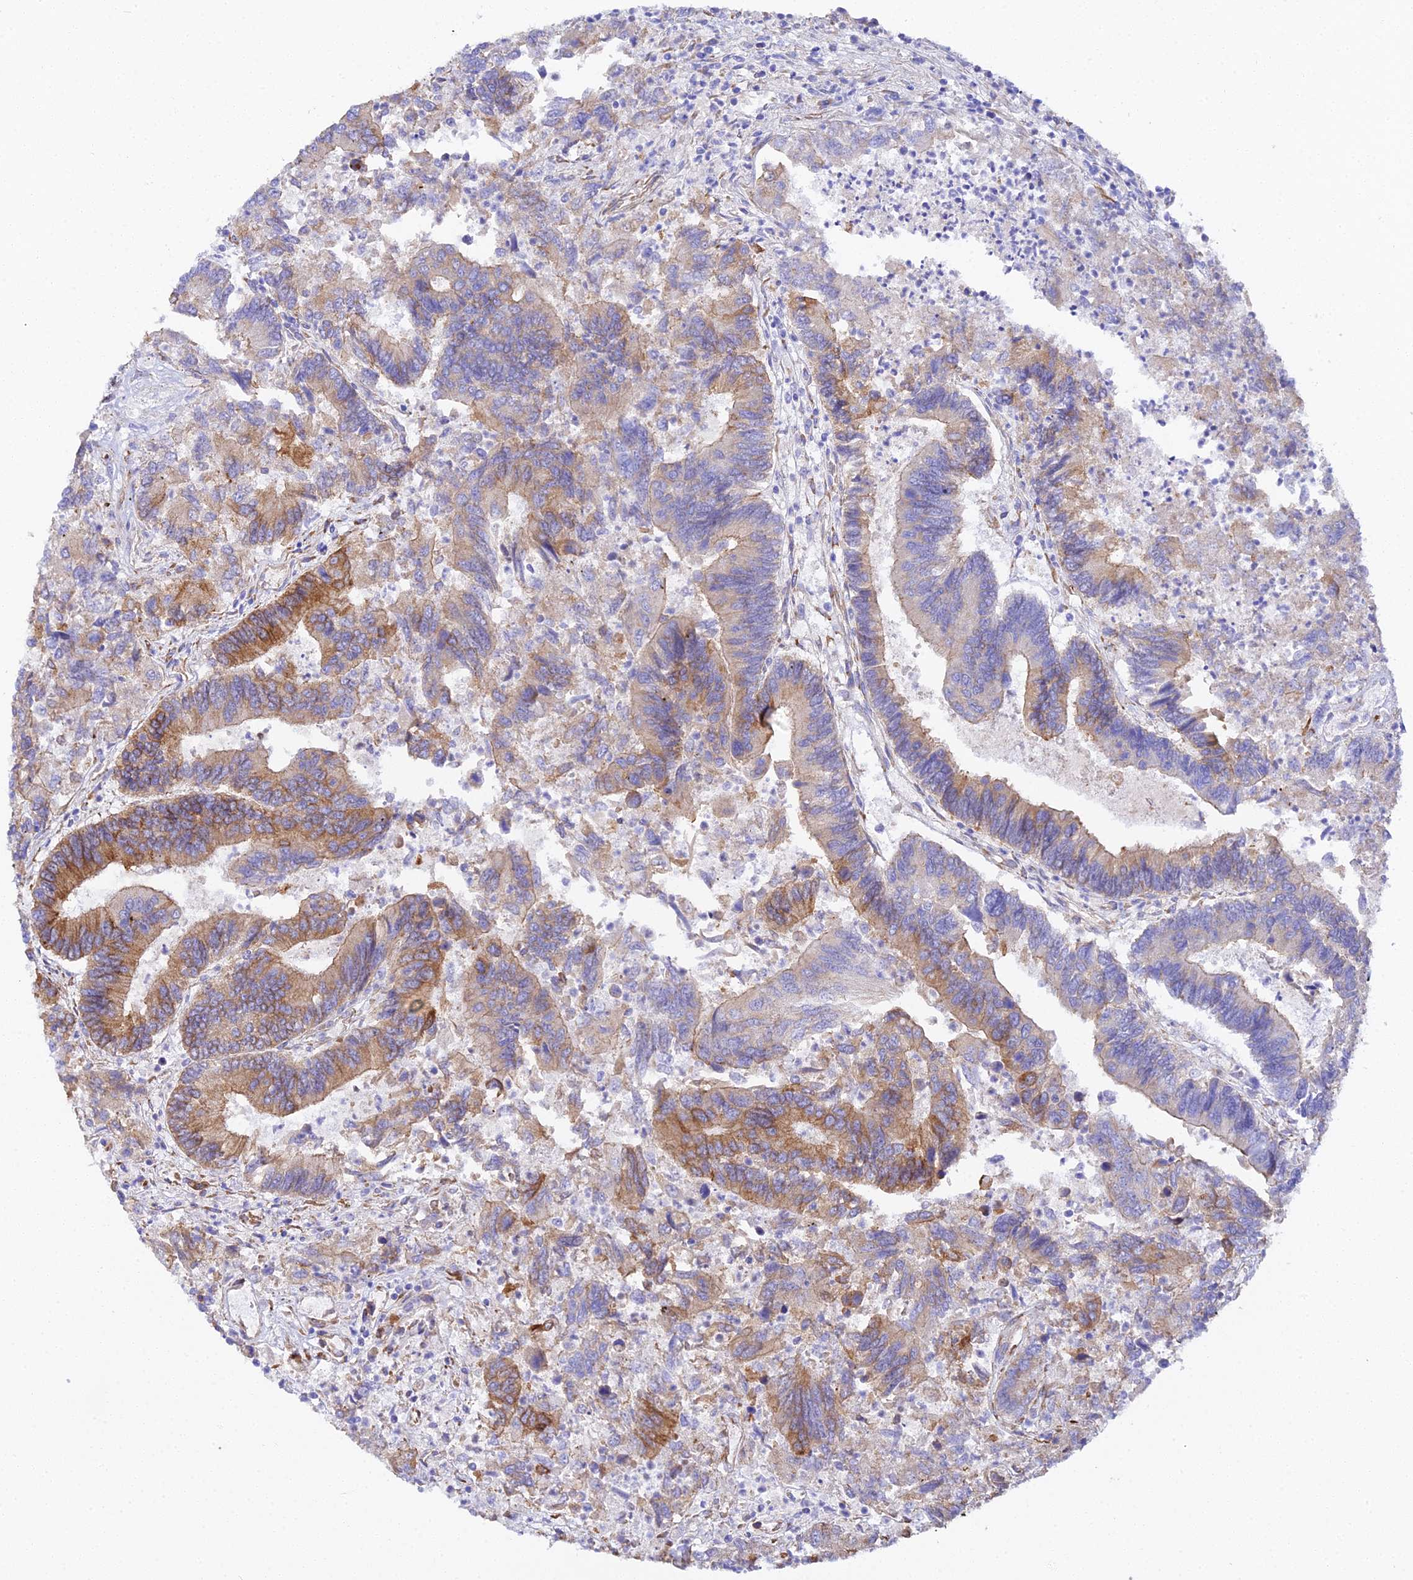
{"staining": {"intensity": "moderate", "quantity": ">75%", "location": "cytoplasmic/membranous"}, "tissue": "colorectal cancer", "cell_type": "Tumor cells", "image_type": "cancer", "snomed": [{"axis": "morphology", "description": "Adenocarcinoma, NOS"}, {"axis": "topography", "description": "Colon"}], "caption": "Protein staining exhibits moderate cytoplasmic/membranous expression in about >75% of tumor cells in adenocarcinoma (colorectal). The protein of interest is shown in brown color, while the nuclei are stained blue.", "gene": "CFAP45", "patient": {"sex": "female", "age": 67}}